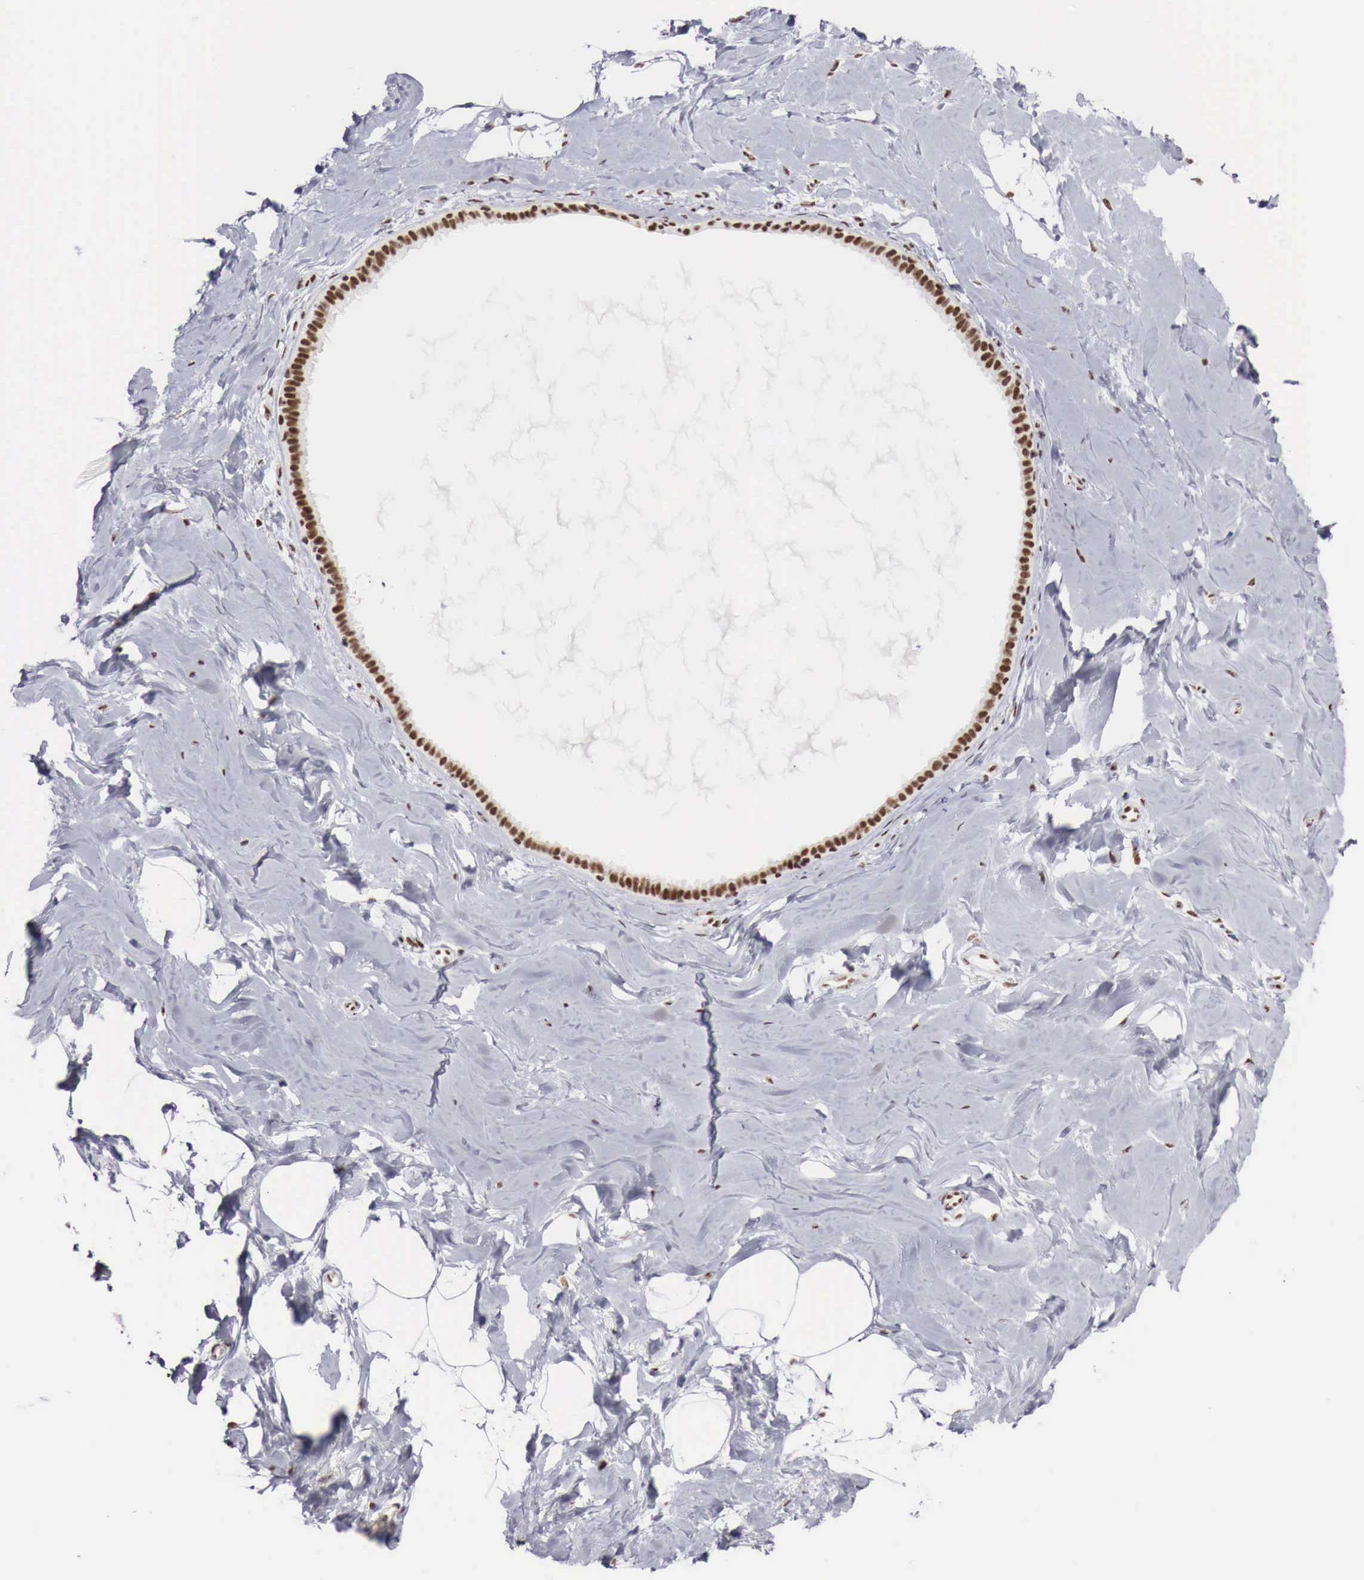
{"staining": {"intensity": "strong", "quantity": ">75%", "location": "nuclear"}, "tissue": "breast", "cell_type": "Adipocytes", "image_type": "normal", "snomed": [{"axis": "morphology", "description": "Normal tissue, NOS"}, {"axis": "topography", "description": "Breast"}], "caption": "High-magnification brightfield microscopy of normal breast stained with DAB (3,3'-diaminobenzidine) (brown) and counterstained with hematoxylin (blue). adipocytes exhibit strong nuclear staining is identified in approximately>75% of cells.", "gene": "PHF14", "patient": {"sex": "female", "age": 54}}